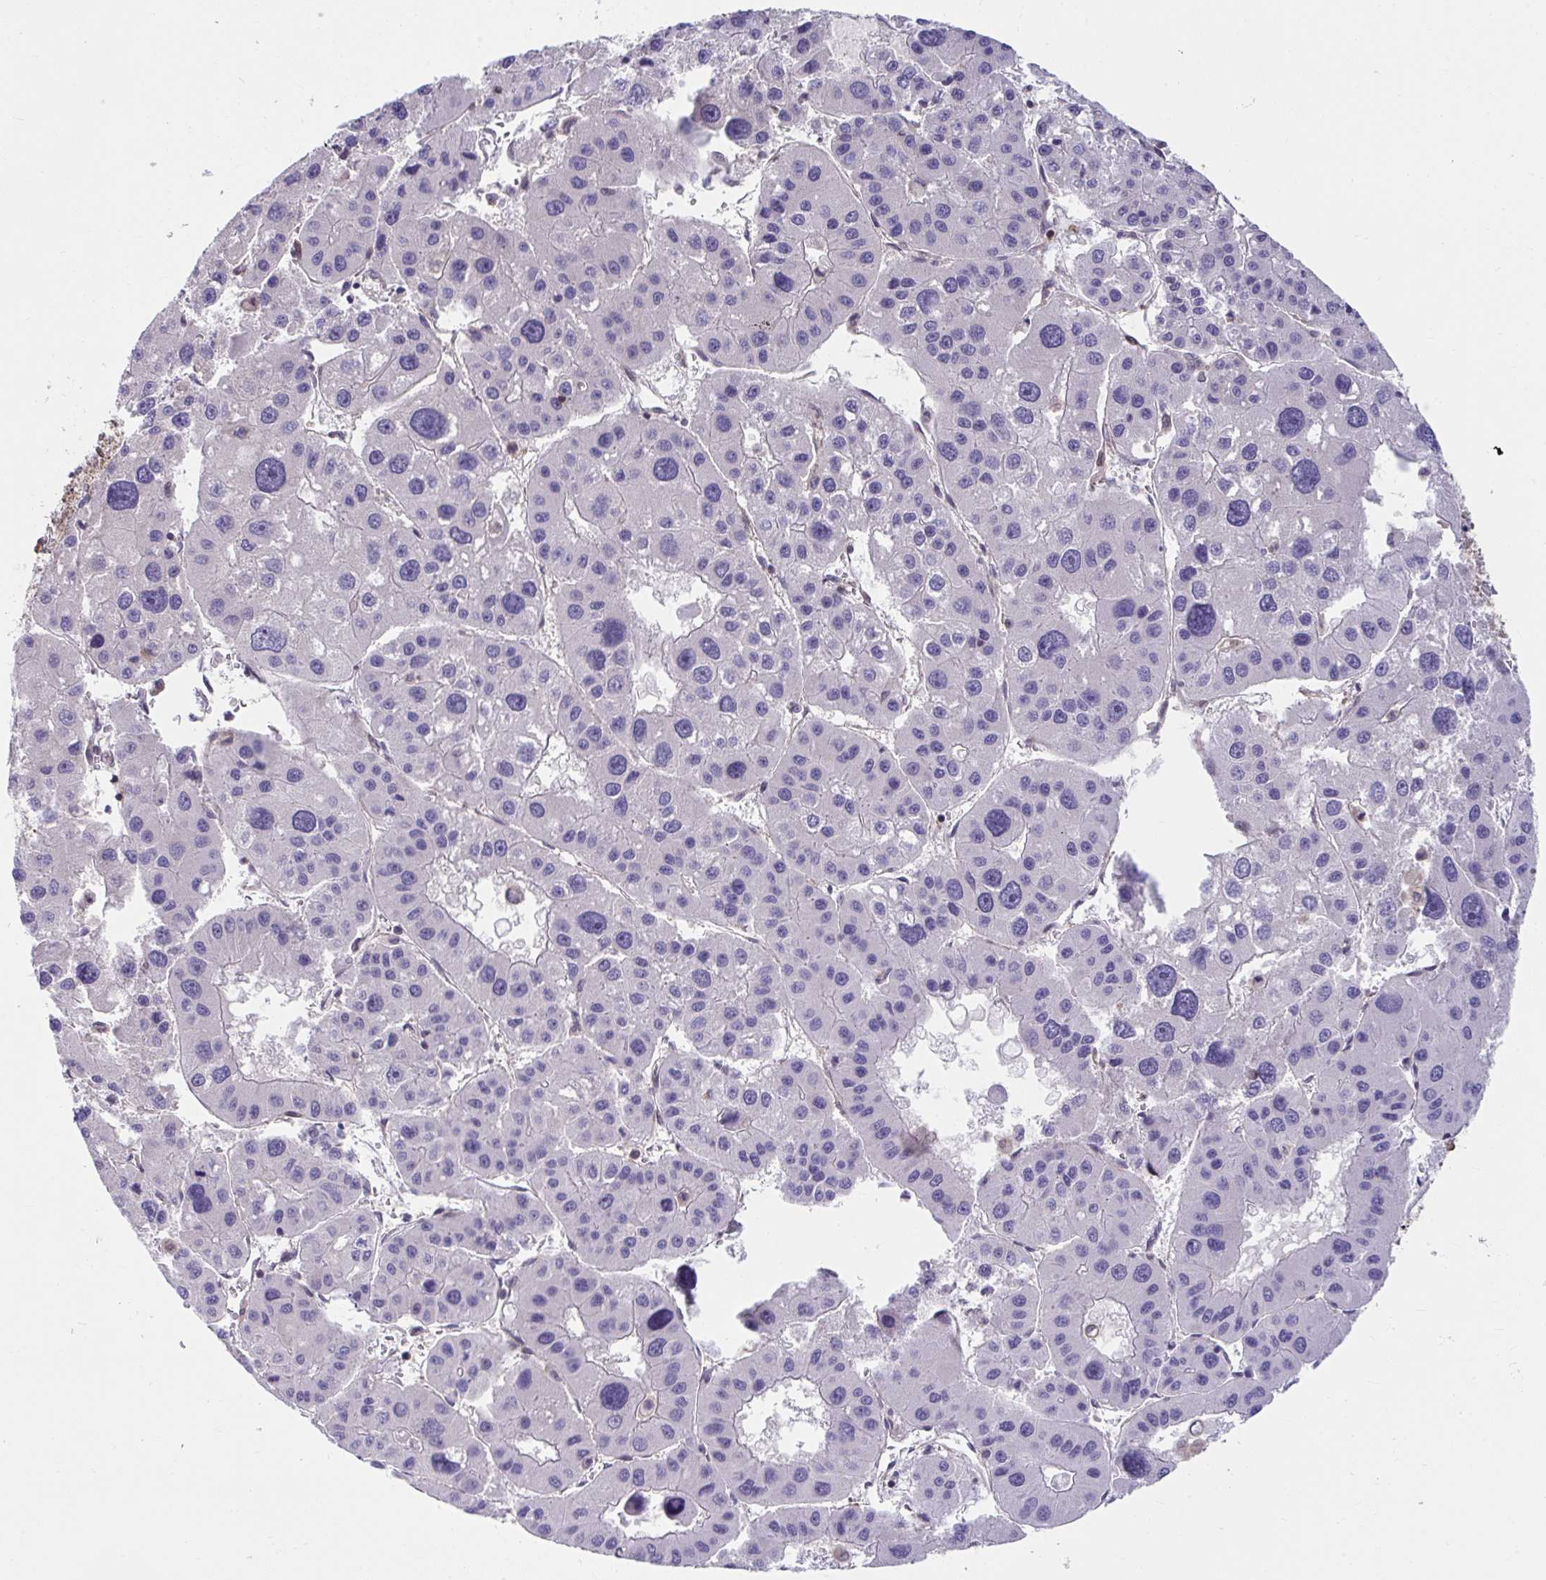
{"staining": {"intensity": "negative", "quantity": "none", "location": "none"}, "tissue": "liver cancer", "cell_type": "Tumor cells", "image_type": "cancer", "snomed": [{"axis": "morphology", "description": "Carcinoma, Hepatocellular, NOS"}, {"axis": "topography", "description": "Liver"}], "caption": "The immunohistochemistry micrograph has no significant staining in tumor cells of liver hepatocellular carcinoma tissue.", "gene": "PCDHB7", "patient": {"sex": "male", "age": 73}}